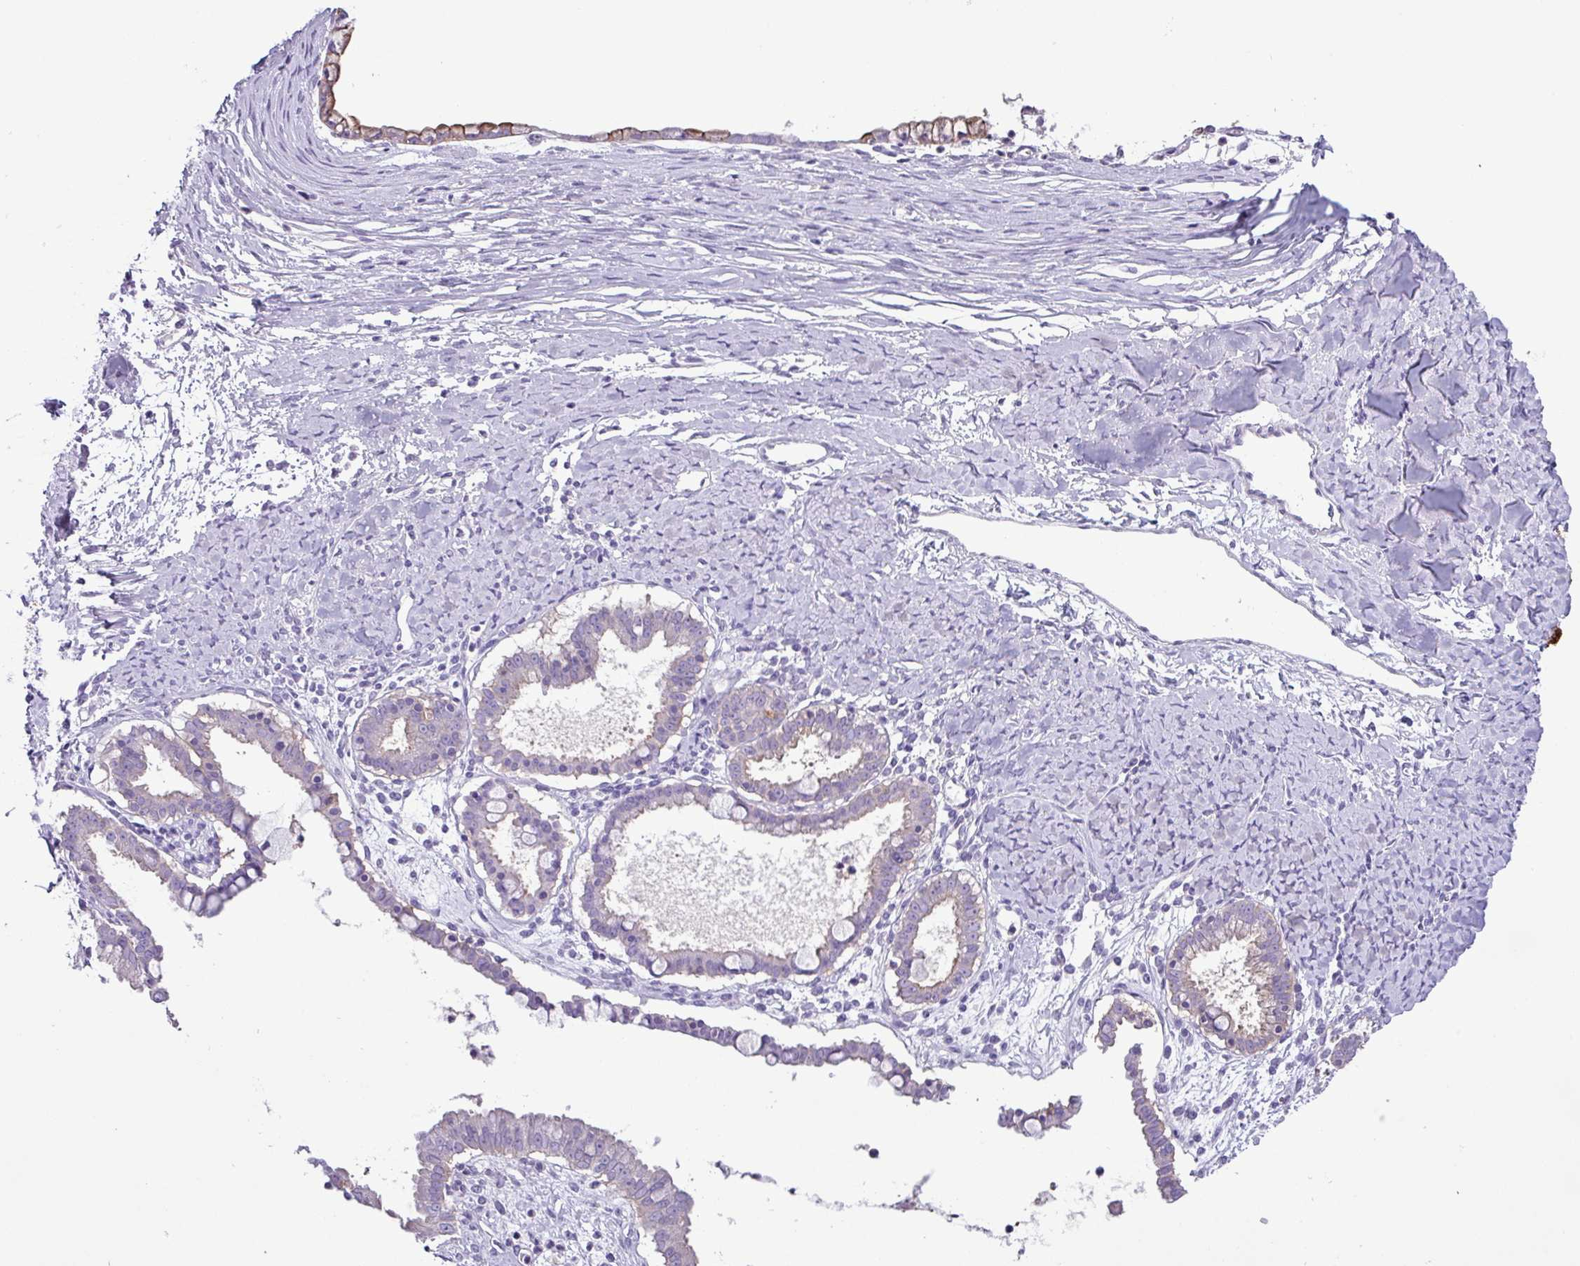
{"staining": {"intensity": "negative", "quantity": "none", "location": "none"}, "tissue": "ovarian cancer", "cell_type": "Tumor cells", "image_type": "cancer", "snomed": [{"axis": "morphology", "description": "Cystadenocarcinoma, mucinous, NOS"}, {"axis": "topography", "description": "Ovary"}], "caption": "Immunohistochemical staining of mucinous cystadenocarcinoma (ovarian) demonstrates no significant expression in tumor cells. The staining is performed using DAB brown chromogen with nuclei counter-stained in using hematoxylin.", "gene": "CYSTM1", "patient": {"sex": "female", "age": 61}}